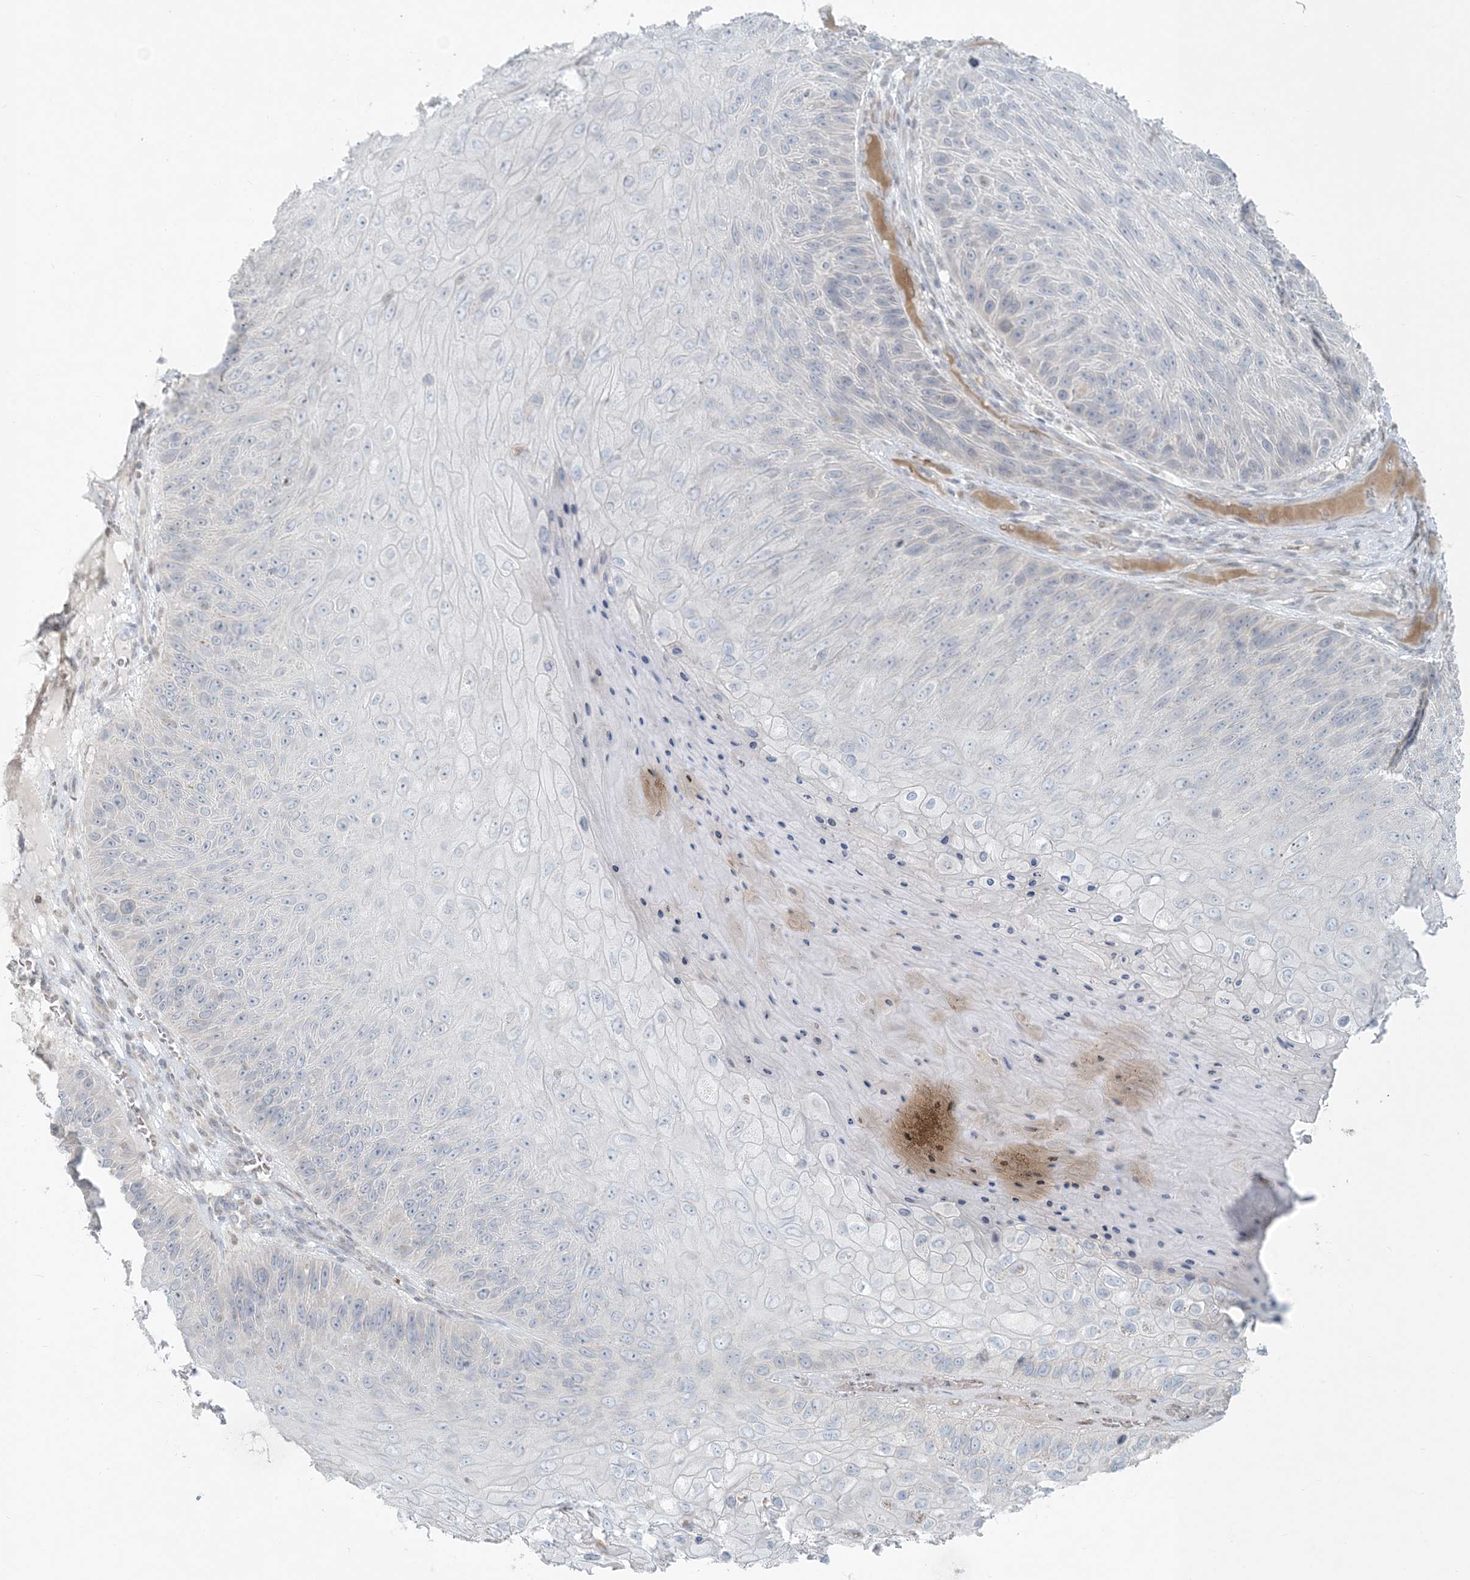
{"staining": {"intensity": "negative", "quantity": "none", "location": "none"}, "tissue": "skin cancer", "cell_type": "Tumor cells", "image_type": "cancer", "snomed": [{"axis": "morphology", "description": "Squamous cell carcinoma, NOS"}, {"axis": "topography", "description": "Skin"}], "caption": "This is an IHC image of human skin squamous cell carcinoma. There is no positivity in tumor cells.", "gene": "CTDNEP1", "patient": {"sex": "female", "age": 88}}